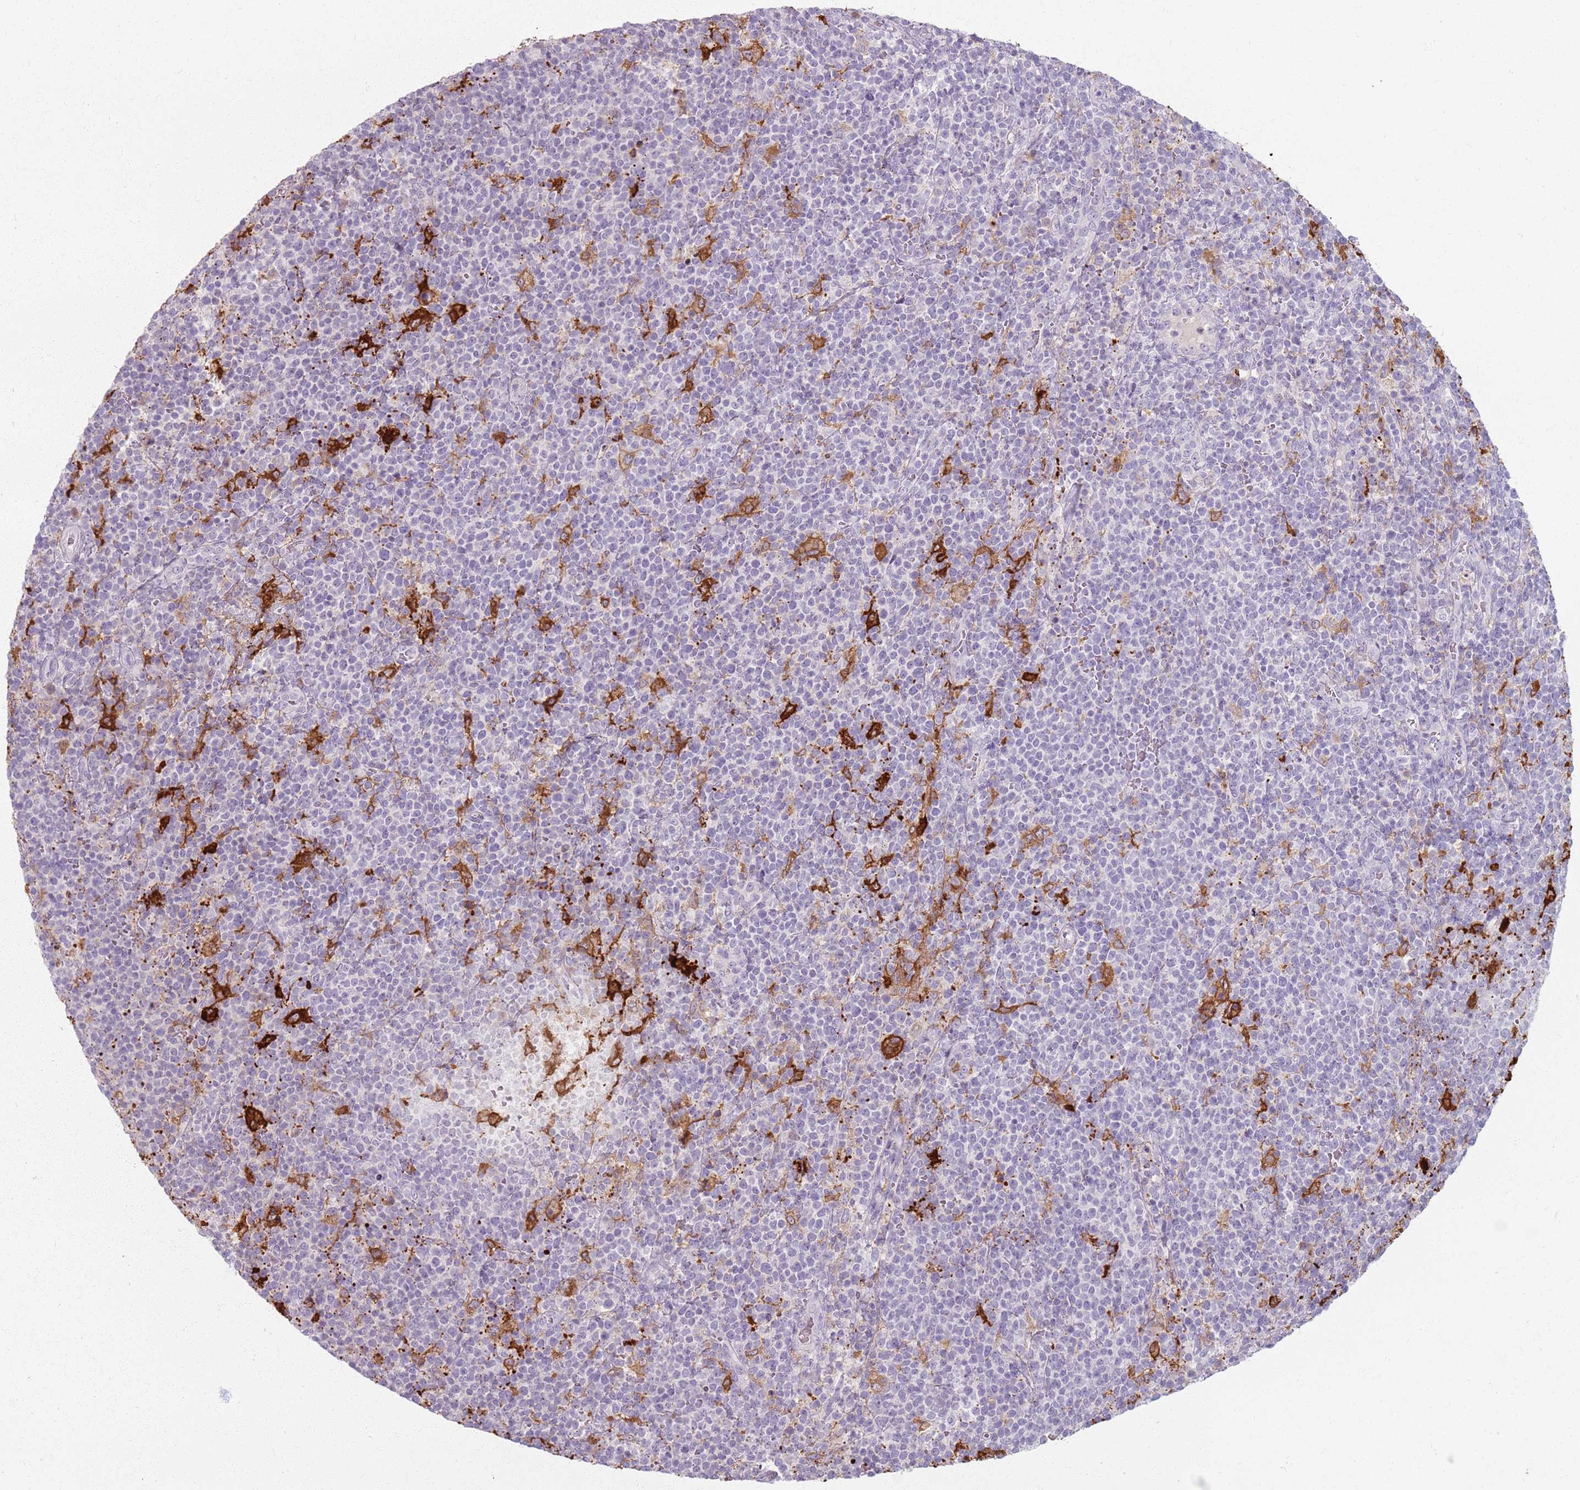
{"staining": {"intensity": "negative", "quantity": "none", "location": "none"}, "tissue": "lymphoma", "cell_type": "Tumor cells", "image_type": "cancer", "snomed": [{"axis": "morphology", "description": "Malignant lymphoma, non-Hodgkin's type, High grade"}, {"axis": "topography", "description": "Lymph node"}], "caption": "The image shows no staining of tumor cells in lymphoma.", "gene": "GDPGP1", "patient": {"sex": "male", "age": 61}}